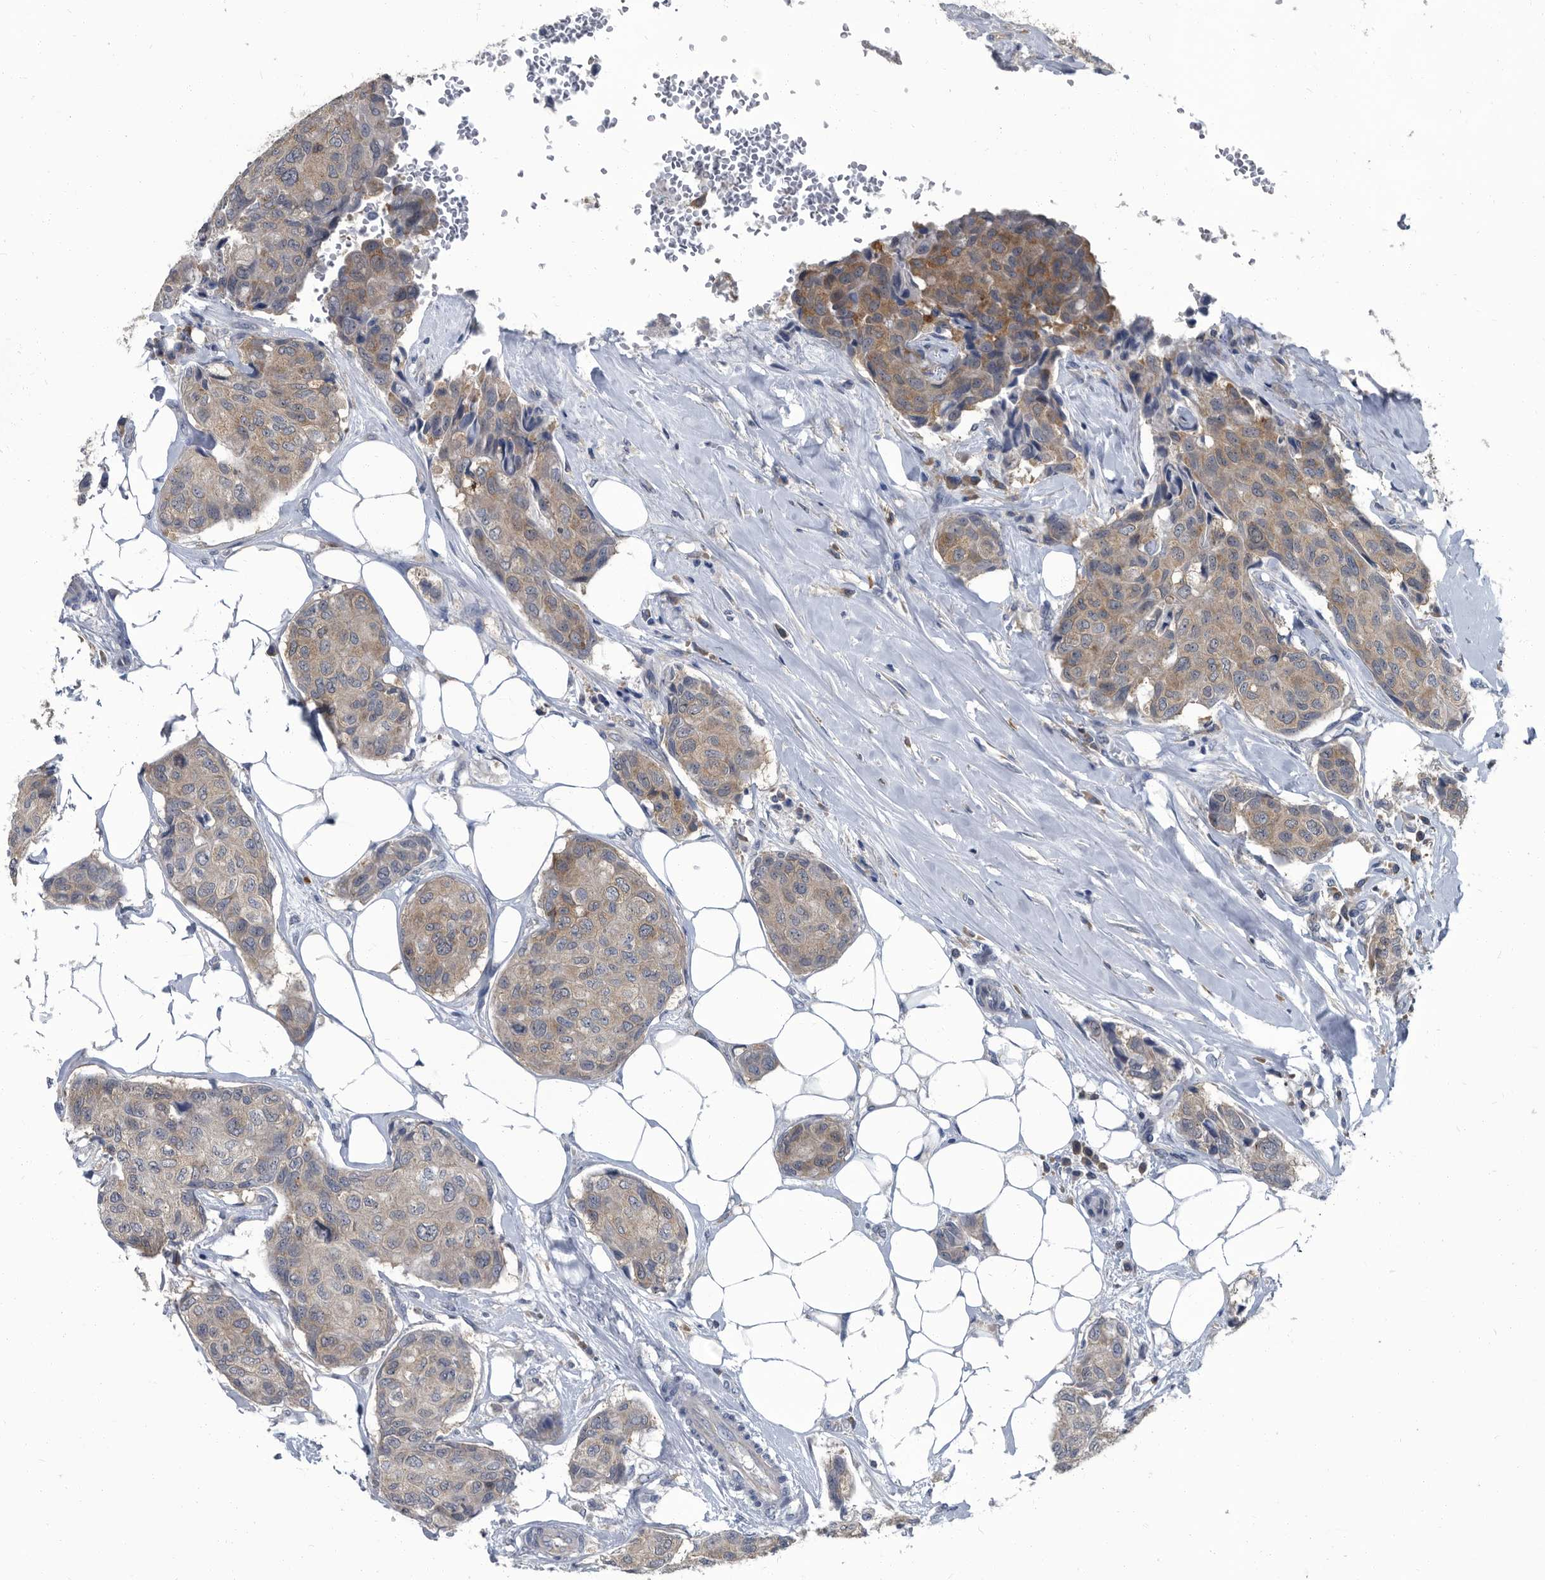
{"staining": {"intensity": "weak", "quantity": "25%-75%", "location": "cytoplasmic/membranous"}, "tissue": "breast cancer", "cell_type": "Tumor cells", "image_type": "cancer", "snomed": [{"axis": "morphology", "description": "Duct carcinoma"}, {"axis": "topography", "description": "Breast"}], "caption": "There is low levels of weak cytoplasmic/membranous staining in tumor cells of breast invasive ductal carcinoma, as demonstrated by immunohistochemical staining (brown color).", "gene": "CDV3", "patient": {"sex": "female", "age": 80}}